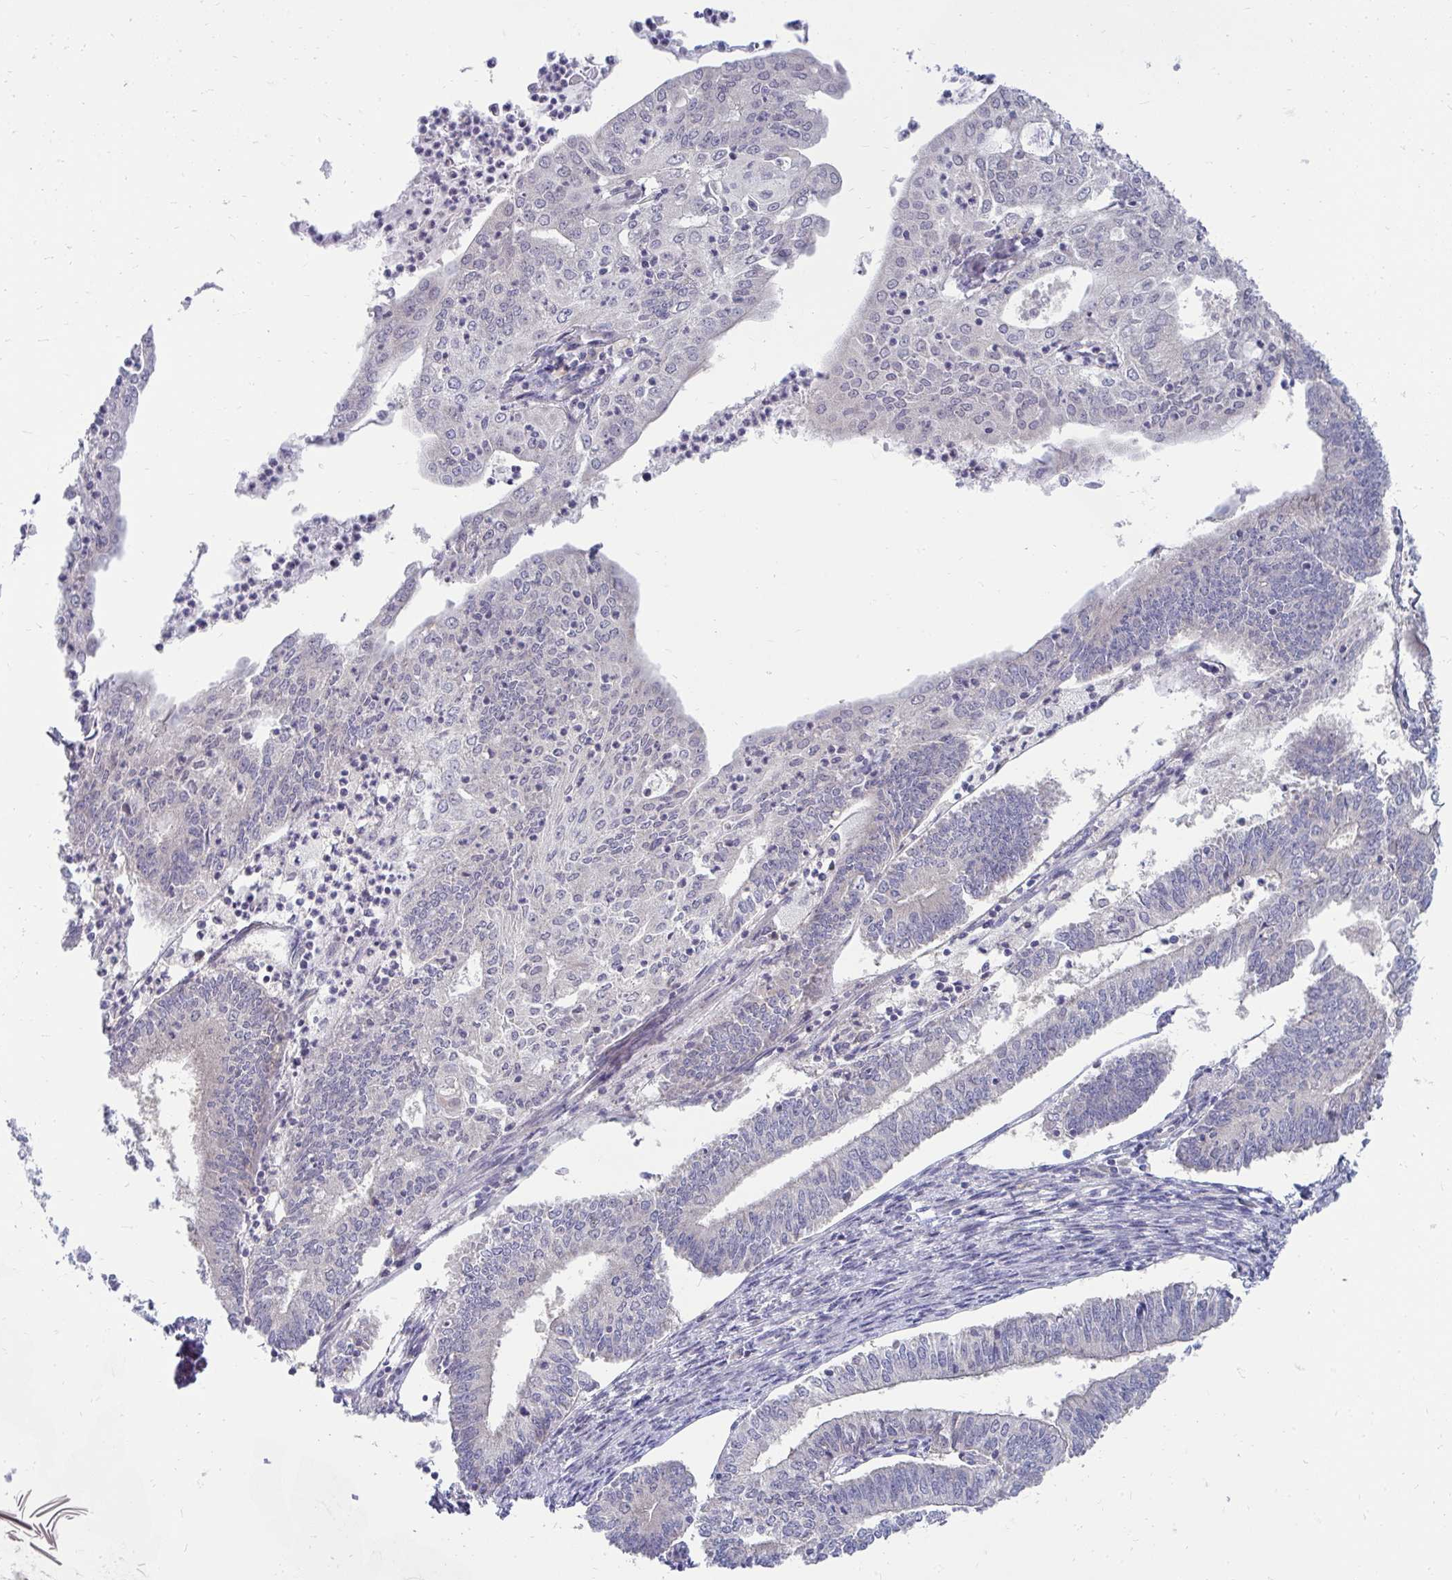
{"staining": {"intensity": "negative", "quantity": "none", "location": "none"}, "tissue": "endometrial cancer", "cell_type": "Tumor cells", "image_type": "cancer", "snomed": [{"axis": "morphology", "description": "Adenocarcinoma, NOS"}, {"axis": "topography", "description": "Endometrium"}], "caption": "This is a photomicrograph of immunohistochemistry staining of endometrial cancer, which shows no staining in tumor cells.", "gene": "MROH8", "patient": {"sex": "female", "age": 61}}